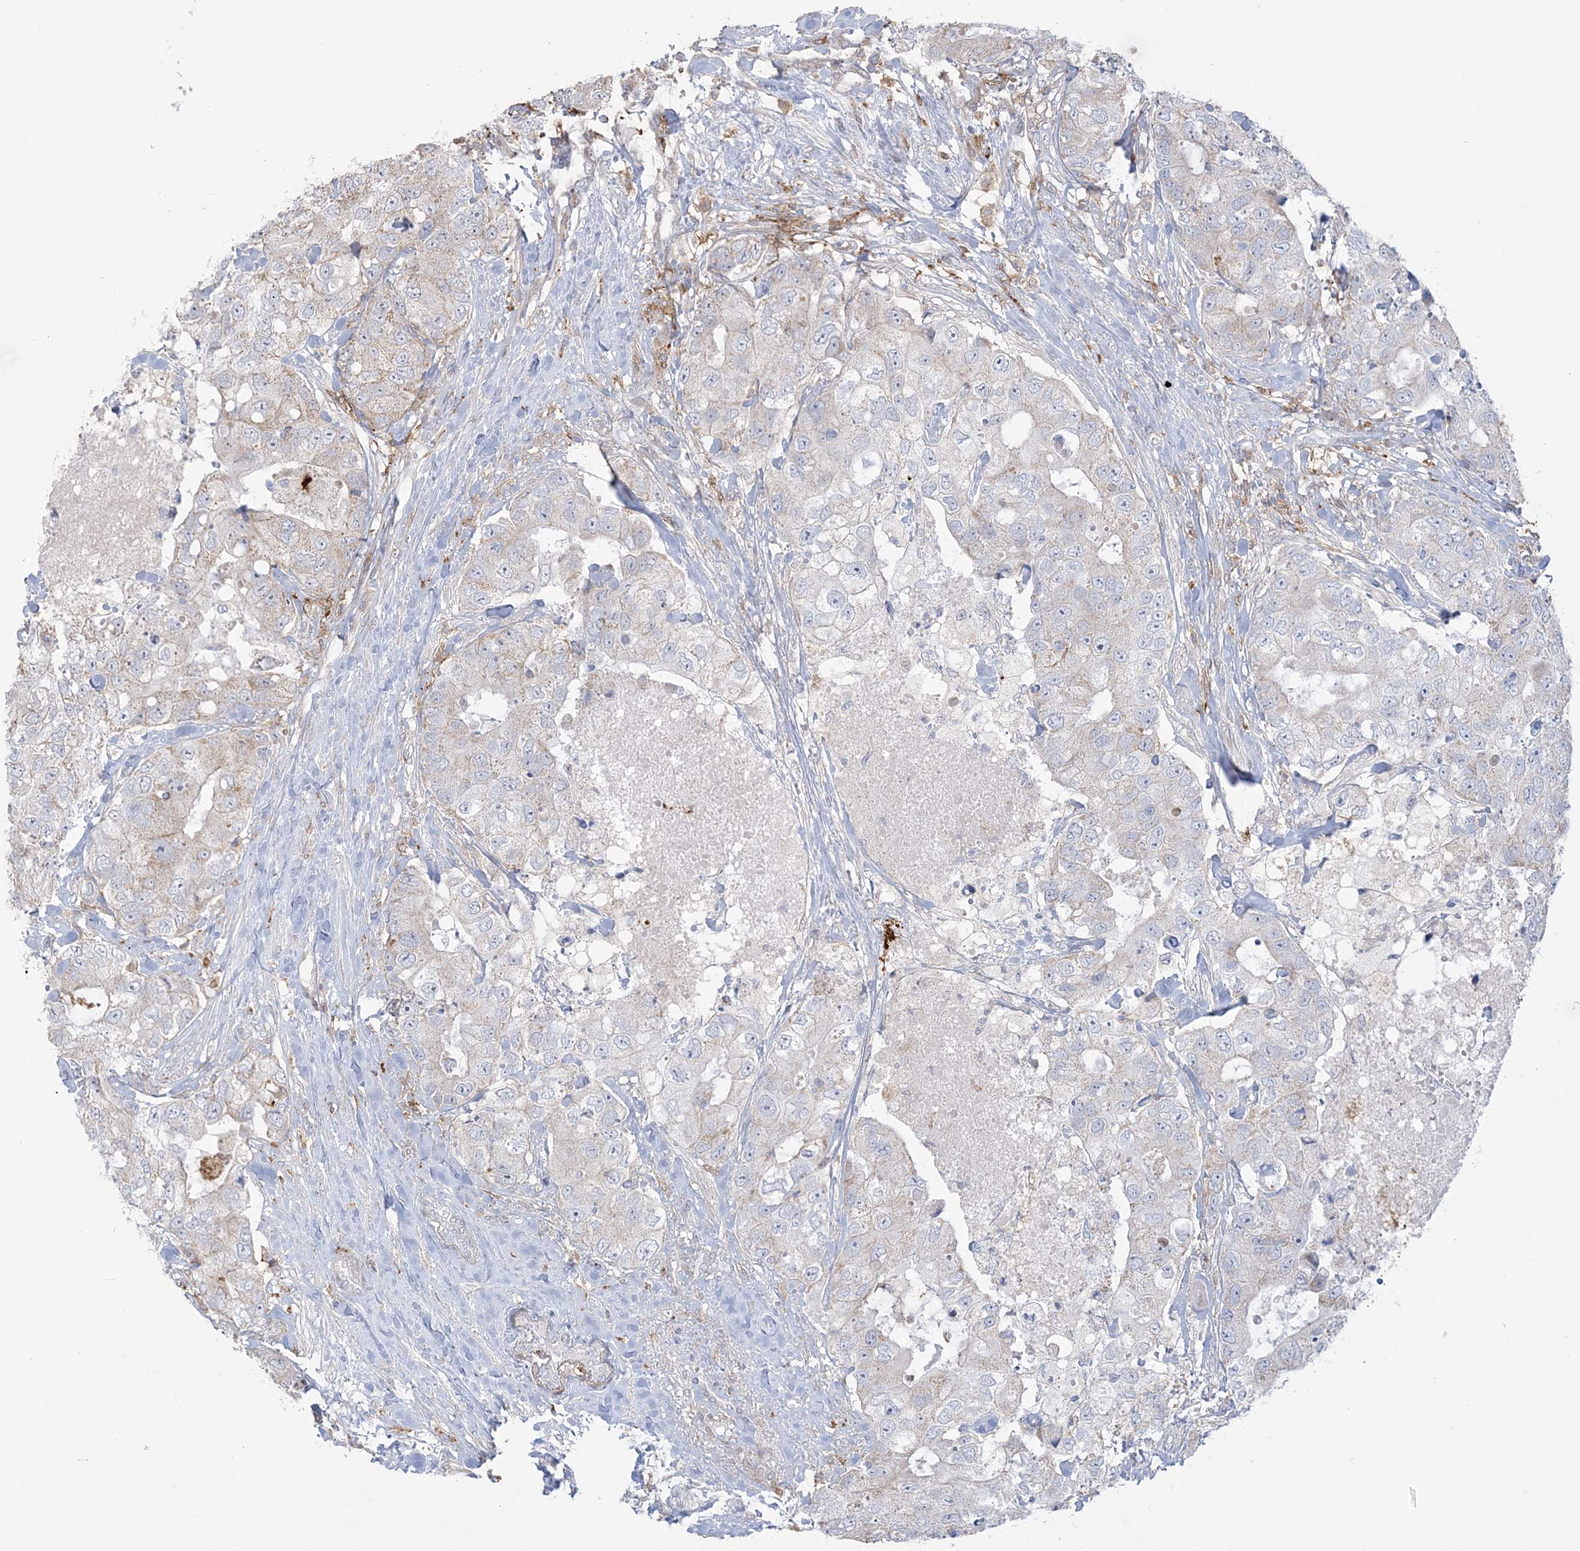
{"staining": {"intensity": "negative", "quantity": "none", "location": "none"}, "tissue": "breast cancer", "cell_type": "Tumor cells", "image_type": "cancer", "snomed": [{"axis": "morphology", "description": "Duct carcinoma"}, {"axis": "topography", "description": "Breast"}], "caption": "This is an immunohistochemistry (IHC) histopathology image of breast cancer (invasive ductal carcinoma). There is no staining in tumor cells.", "gene": "HAAO", "patient": {"sex": "female", "age": 62}}